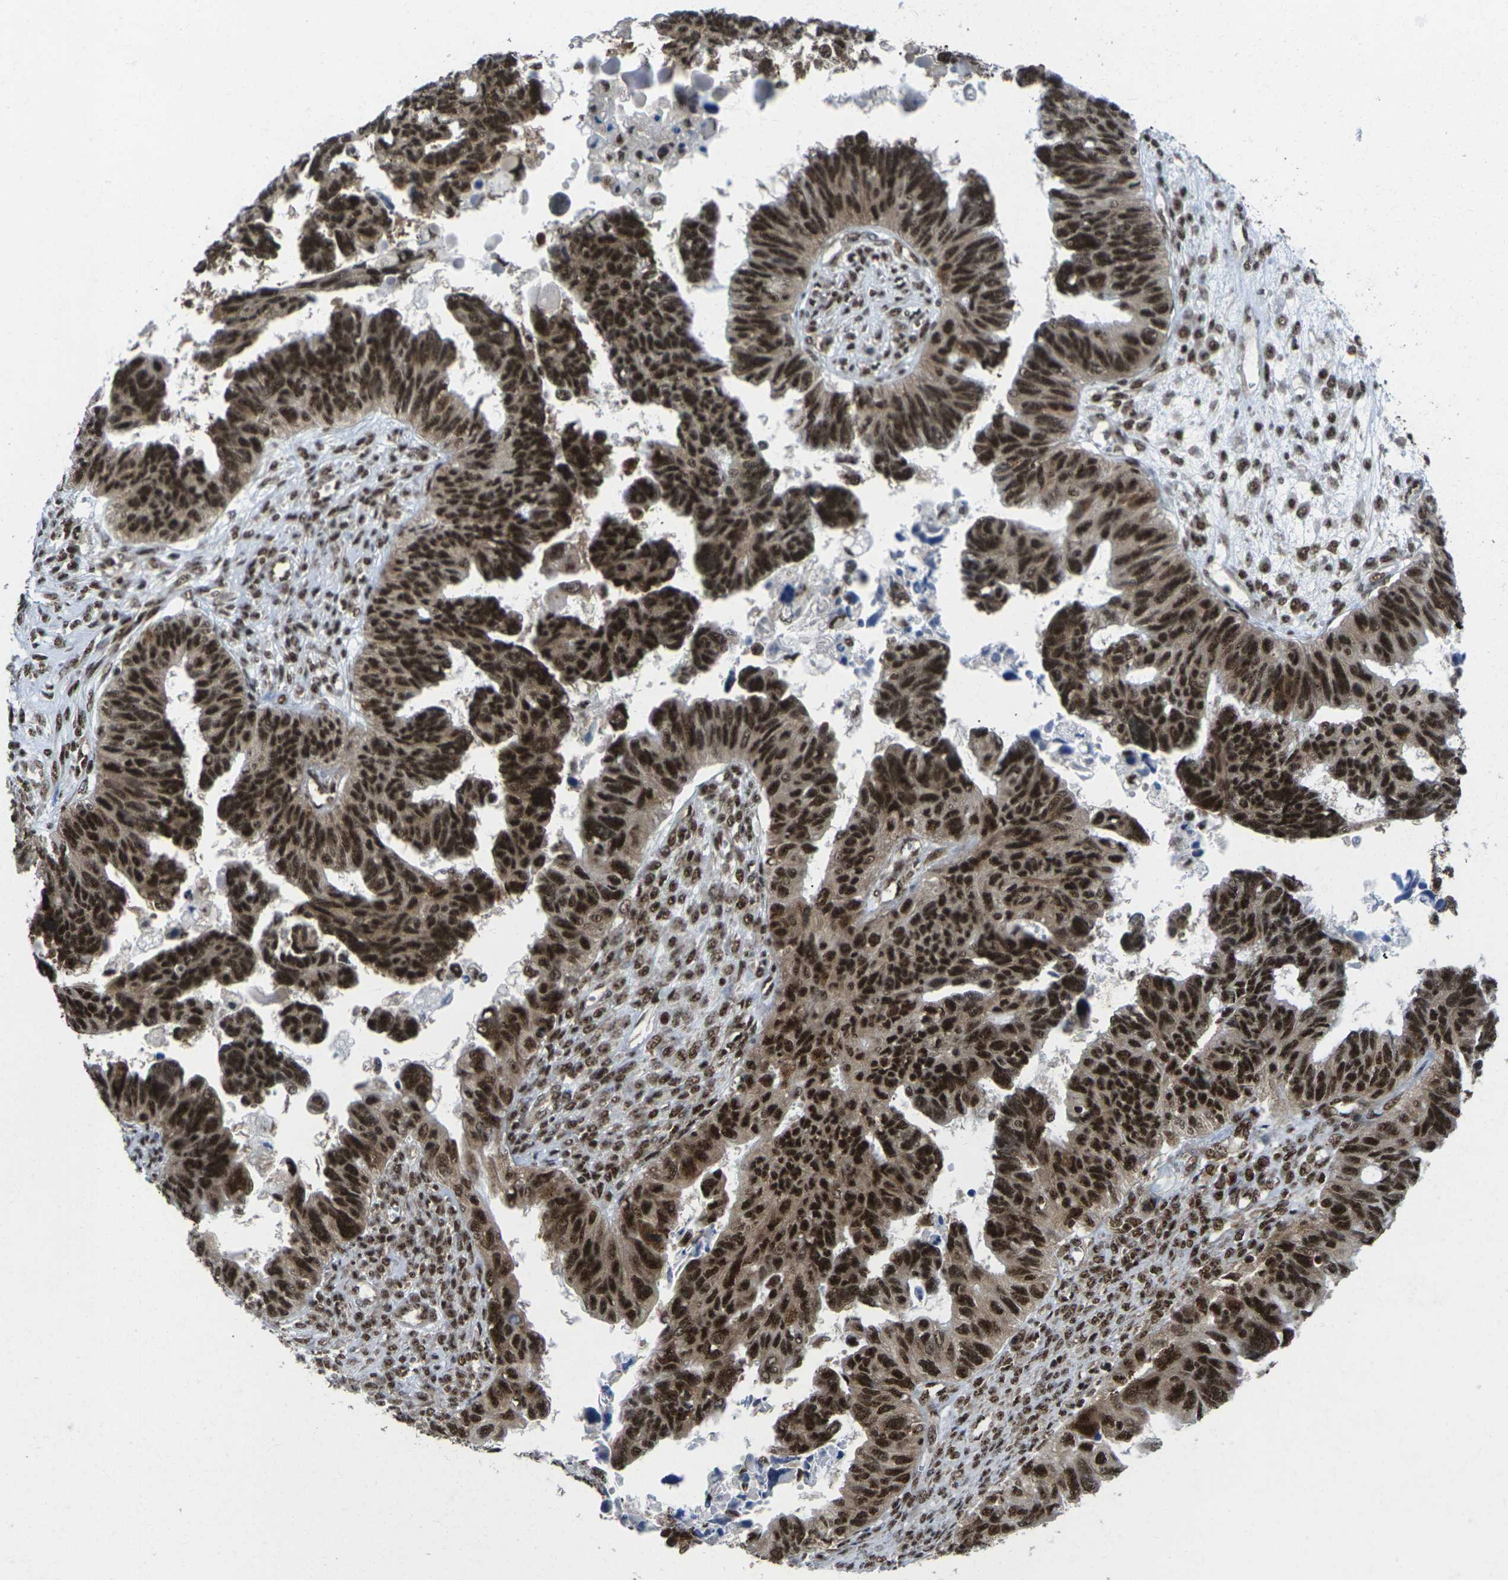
{"staining": {"intensity": "strong", "quantity": ">75%", "location": "cytoplasmic/membranous,nuclear"}, "tissue": "ovarian cancer", "cell_type": "Tumor cells", "image_type": "cancer", "snomed": [{"axis": "morphology", "description": "Cystadenocarcinoma, serous, NOS"}, {"axis": "topography", "description": "Ovary"}], "caption": "Immunohistochemistry (IHC) of human serous cystadenocarcinoma (ovarian) displays high levels of strong cytoplasmic/membranous and nuclear positivity in approximately >75% of tumor cells.", "gene": "MAGOH", "patient": {"sex": "female", "age": 79}}